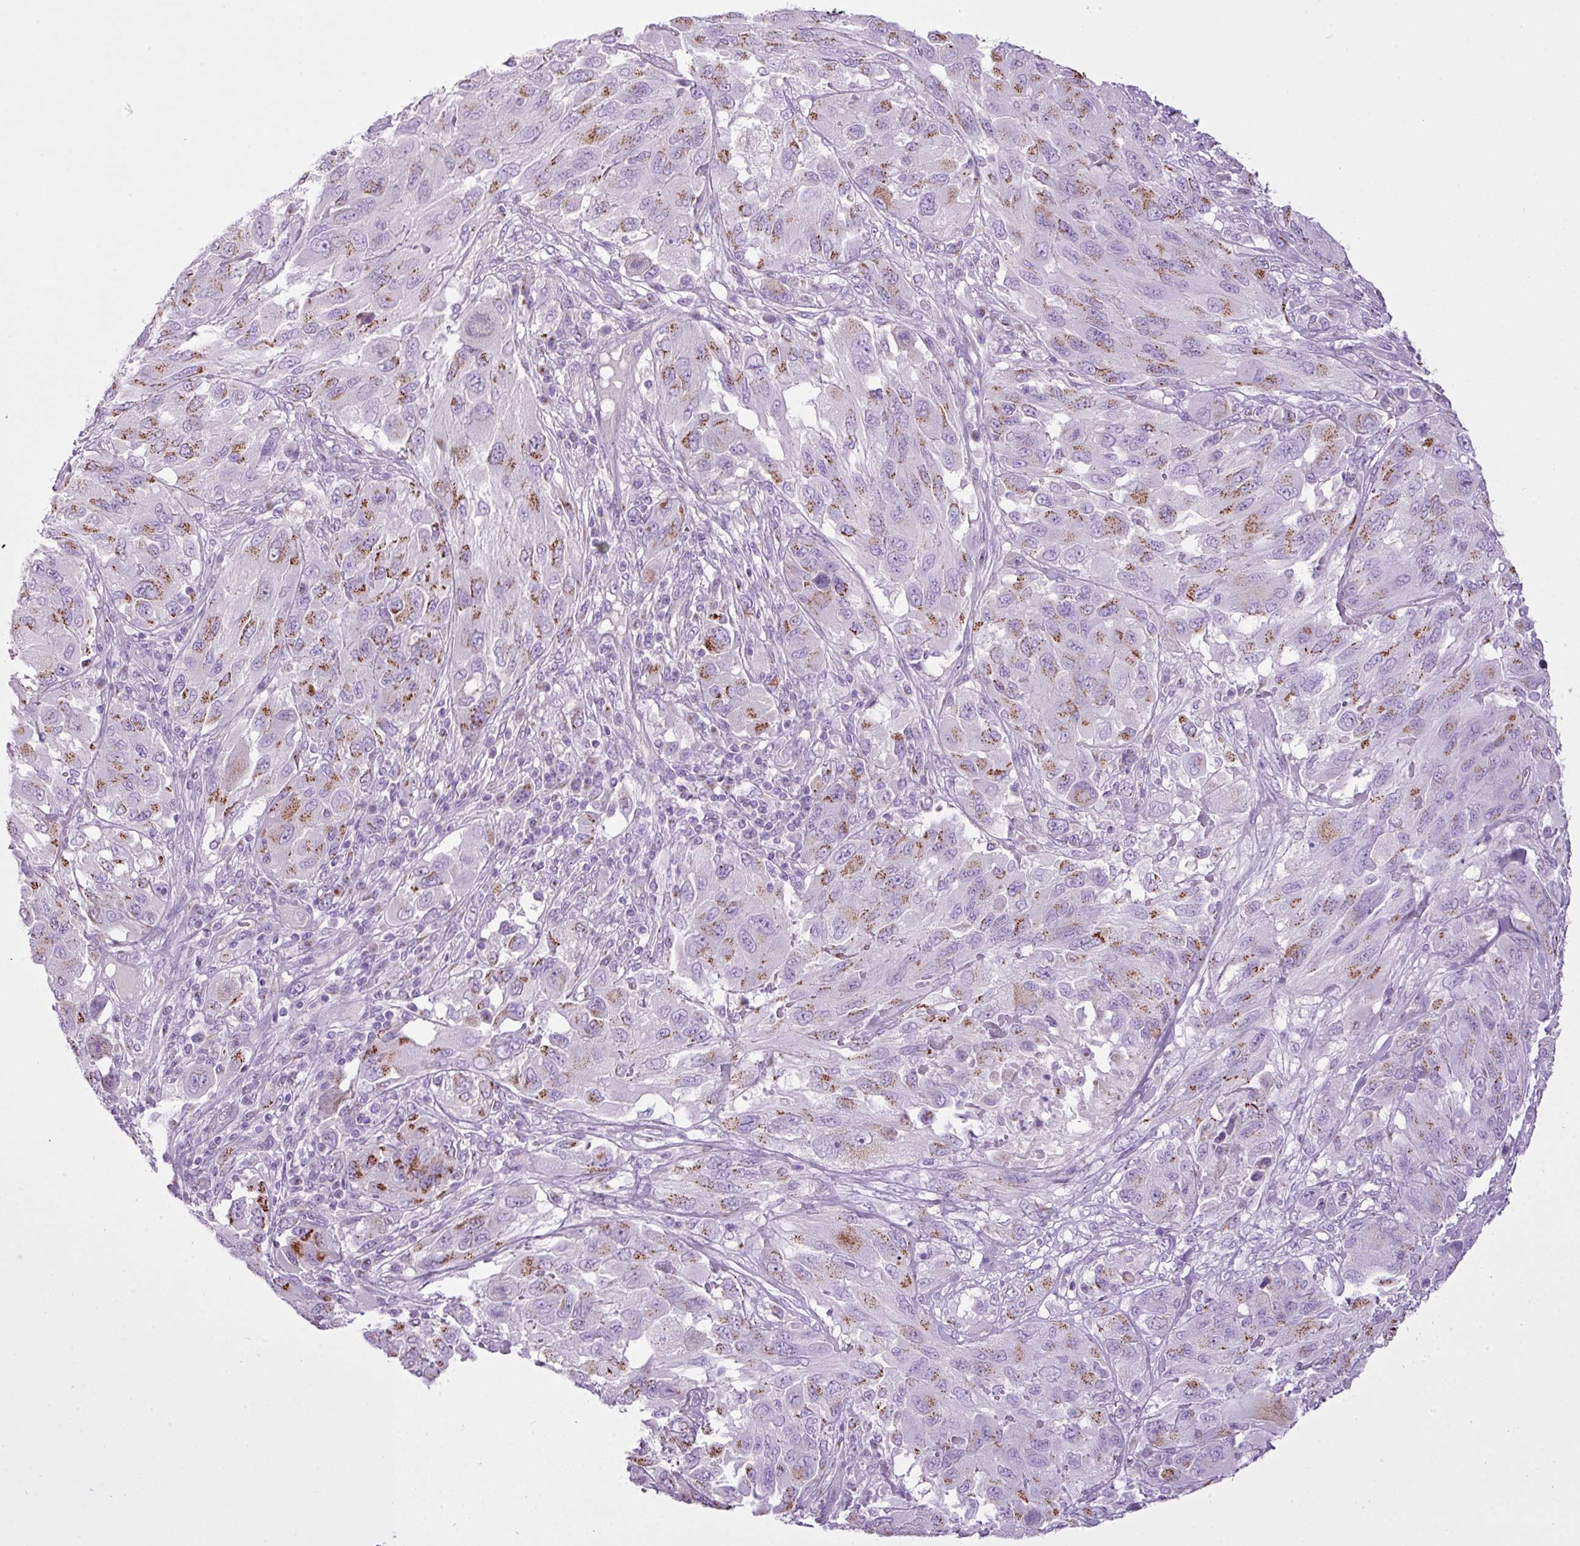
{"staining": {"intensity": "moderate", "quantity": "25%-75%", "location": "cytoplasmic/membranous"}, "tissue": "melanoma", "cell_type": "Tumor cells", "image_type": "cancer", "snomed": [{"axis": "morphology", "description": "Malignant melanoma, NOS"}, {"axis": "topography", "description": "Skin"}], "caption": "Moderate cytoplasmic/membranous expression for a protein is identified in about 25%-75% of tumor cells of malignant melanoma using immunohistochemistry.", "gene": "FAM43A", "patient": {"sex": "female", "age": 91}}